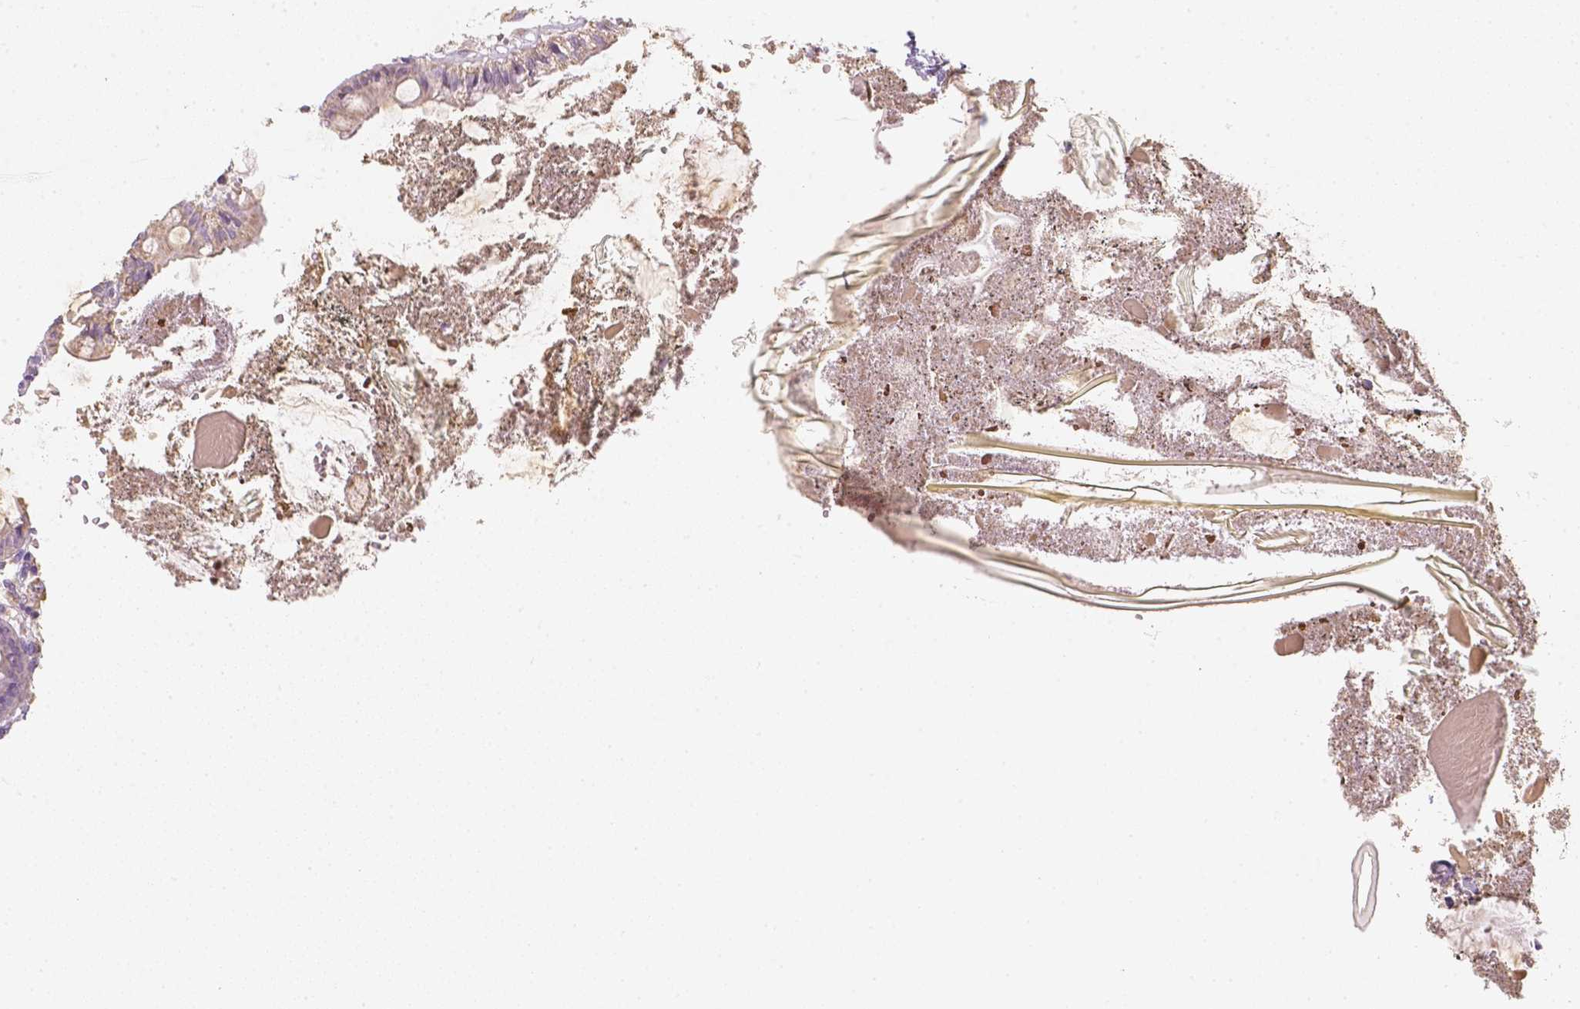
{"staining": {"intensity": "negative", "quantity": "none", "location": "none"}, "tissue": "colon", "cell_type": "Endothelial cells", "image_type": "normal", "snomed": [{"axis": "morphology", "description": "Normal tissue, NOS"}, {"axis": "topography", "description": "Colon"}], "caption": "Image shows no protein staining in endothelial cells of unremarkable colon.", "gene": "NVL", "patient": {"sex": "male", "age": 84}}